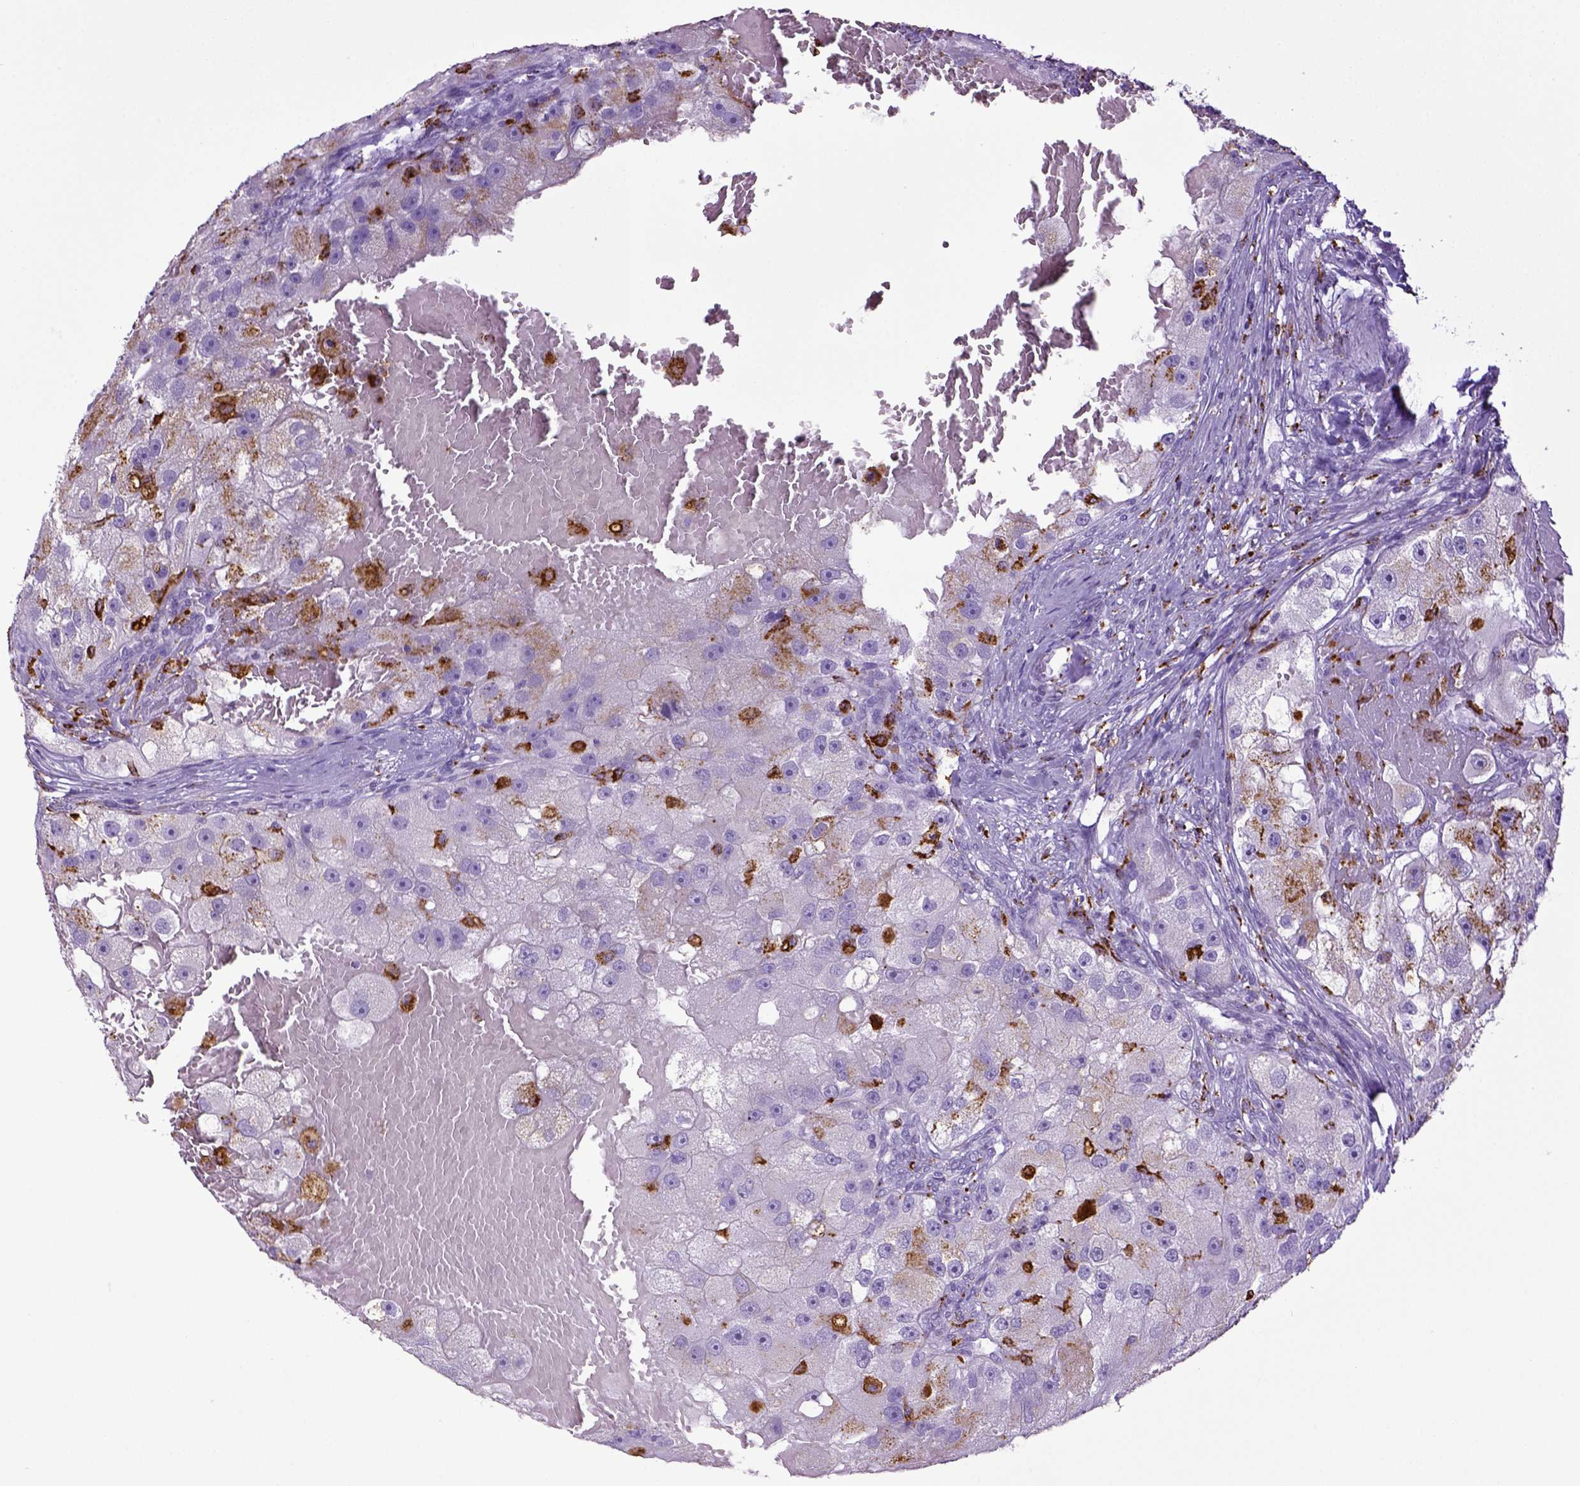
{"staining": {"intensity": "negative", "quantity": "none", "location": "none"}, "tissue": "renal cancer", "cell_type": "Tumor cells", "image_type": "cancer", "snomed": [{"axis": "morphology", "description": "Adenocarcinoma, NOS"}, {"axis": "topography", "description": "Kidney"}], "caption": "Immunohistochemistry (IHC) of human renal cancer reveals no positivity in tumor cells.", "gene": "CD68", "patient": {"sex": "male", "age": 63}}